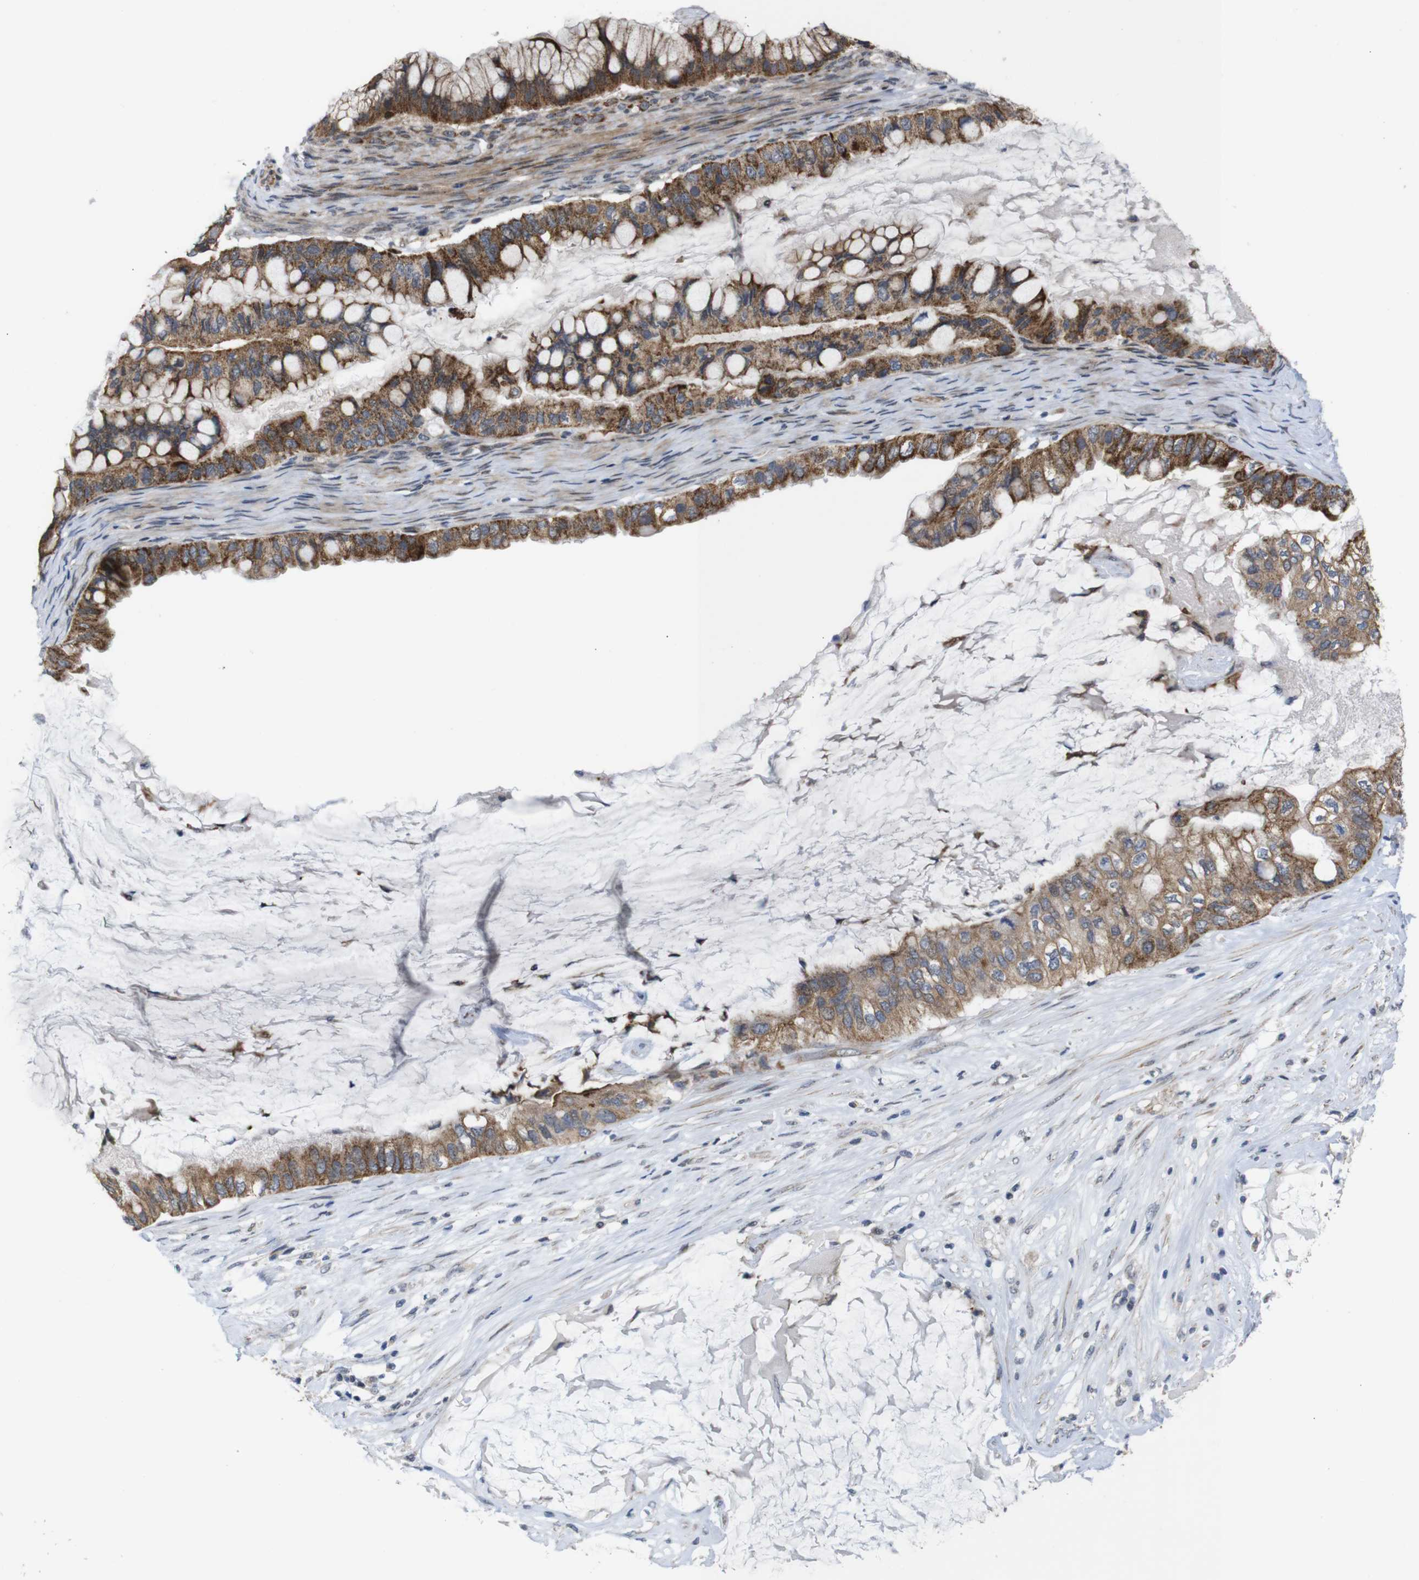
{"staining": {"intensity": "strong", "quantity": ">75%", "location": "cytoplasmic/membranous"}, "tissue": "ovarian cancer", "cell_type": "Tumor cells", "image_type": "cancer", "snomed": [{"axis": "morphology", "description": "Cystadenocarcinoma, mucinous, NOS"}, {"axis": "topography", "description": "Ovary"}], "caption": "An IHC photomicrograph of neoplastic tissue is shown. Protein staining in brown labels strong cytoplasmic/membranous positivity in mucinous cystadenocarcinoma (ovarian) within tumor cells. (Stains: DAB (3,3'-diaminobenzidine) in brown, nuclei in blue, Microscopy: brightfield microscopy at high magnification).", "gene": "ATP7B", "patient": {"sex": "female", "age": 80}}